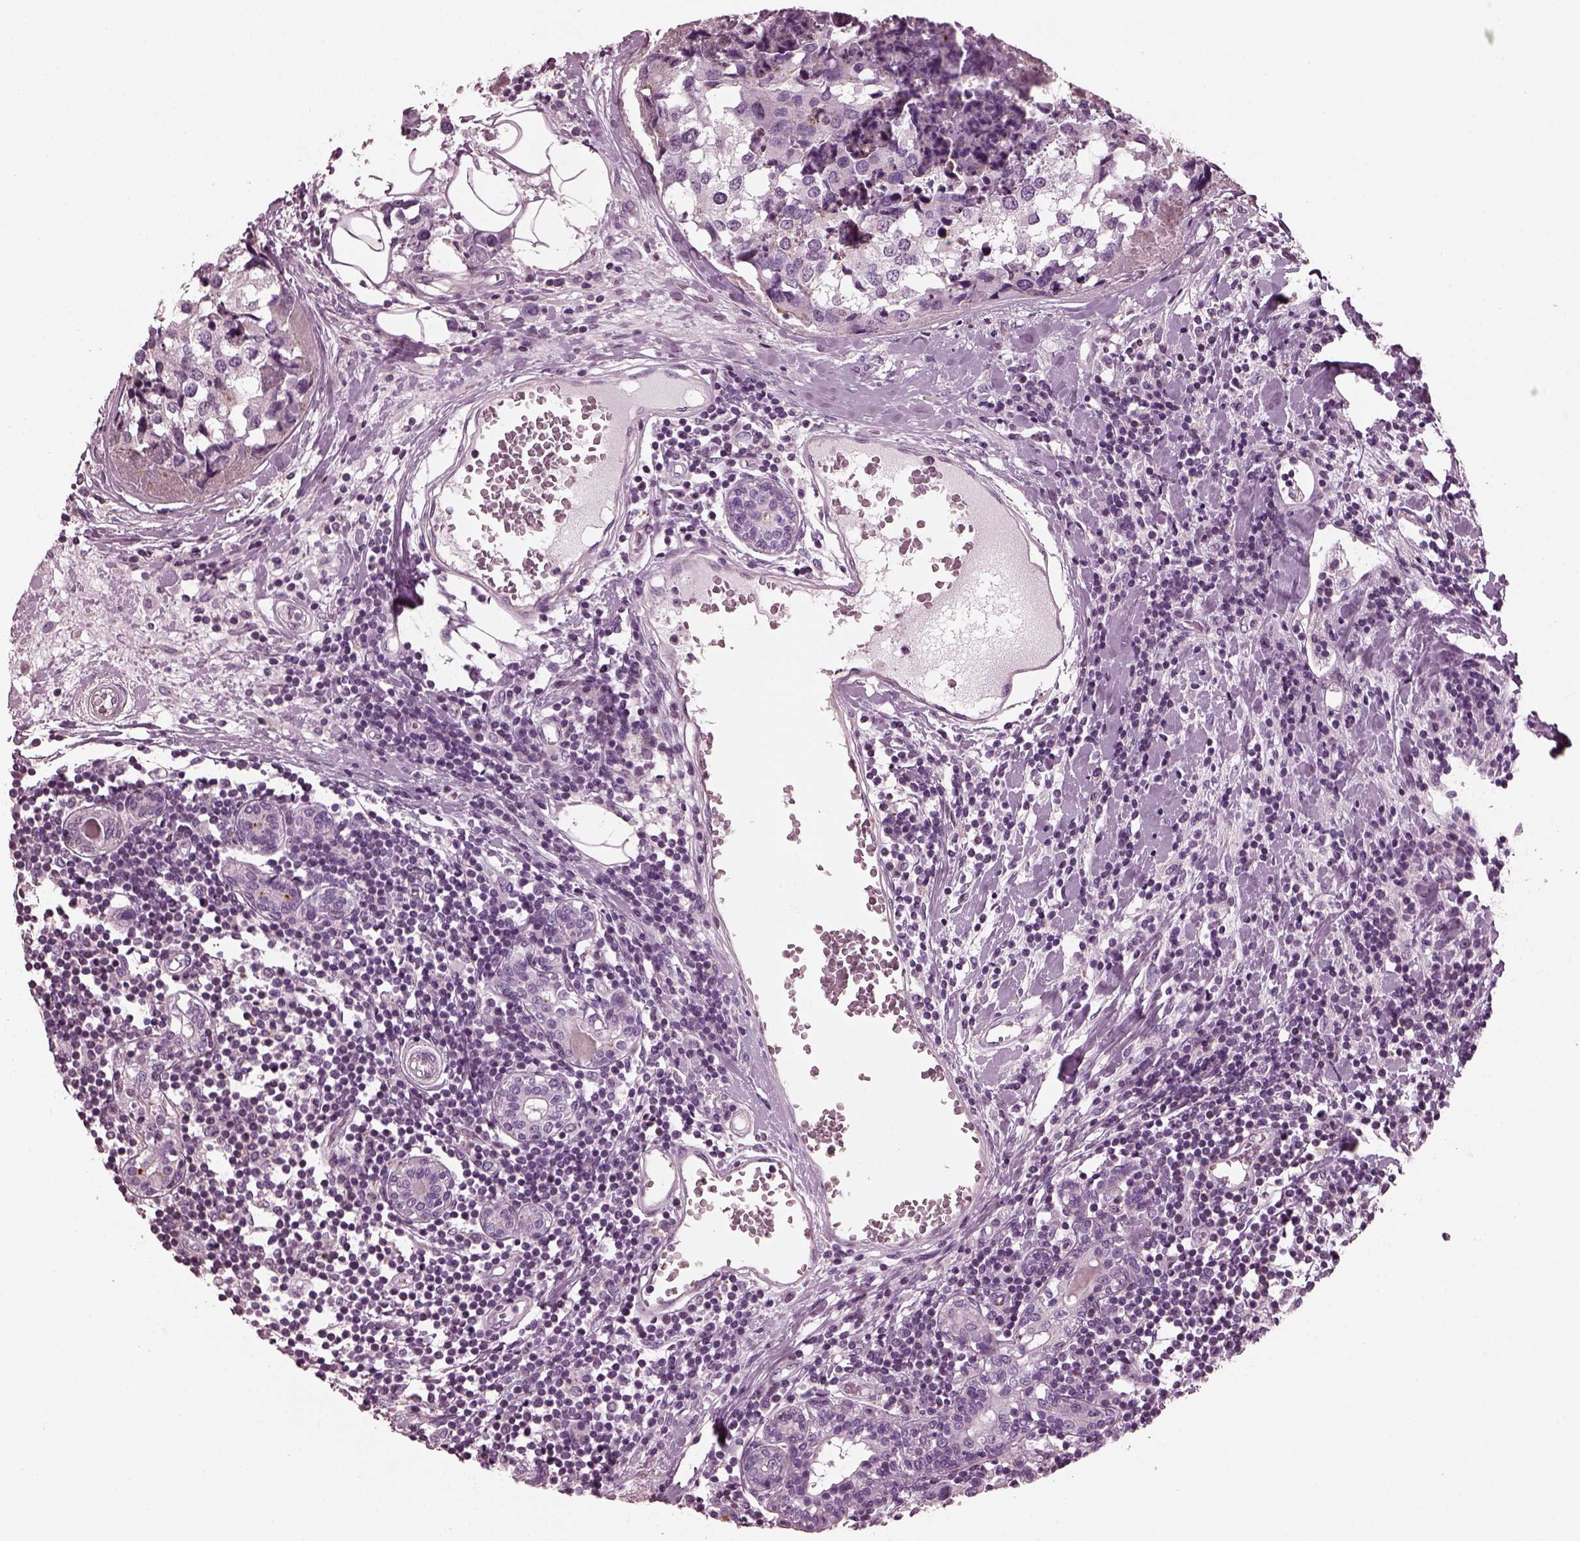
{"staining": {"intensity": "negative", "quantity": "none", "location": "none"}, "tissue": "breast cancer", "cell_type": "Tumor cells", "image_type": "cancer", "snomed": [{"axis": "morphology", "description": "Lobular carcinoma"}, {"axis": "topography", "description": "Breast"}], "caption": "Immunohistochemical staining of breast cancer (lobular carcinoma) exhibits no significant staining in tumor cells. The staining was performed using DAB (3,3'-diaminobenzidine) to visualize the protein expression in brown, while the nuclei were stained in blue with hematoxylin (Magnification: 20x).", "gene": "GDF11", "patient": {"sex": "female", "age": 59}}